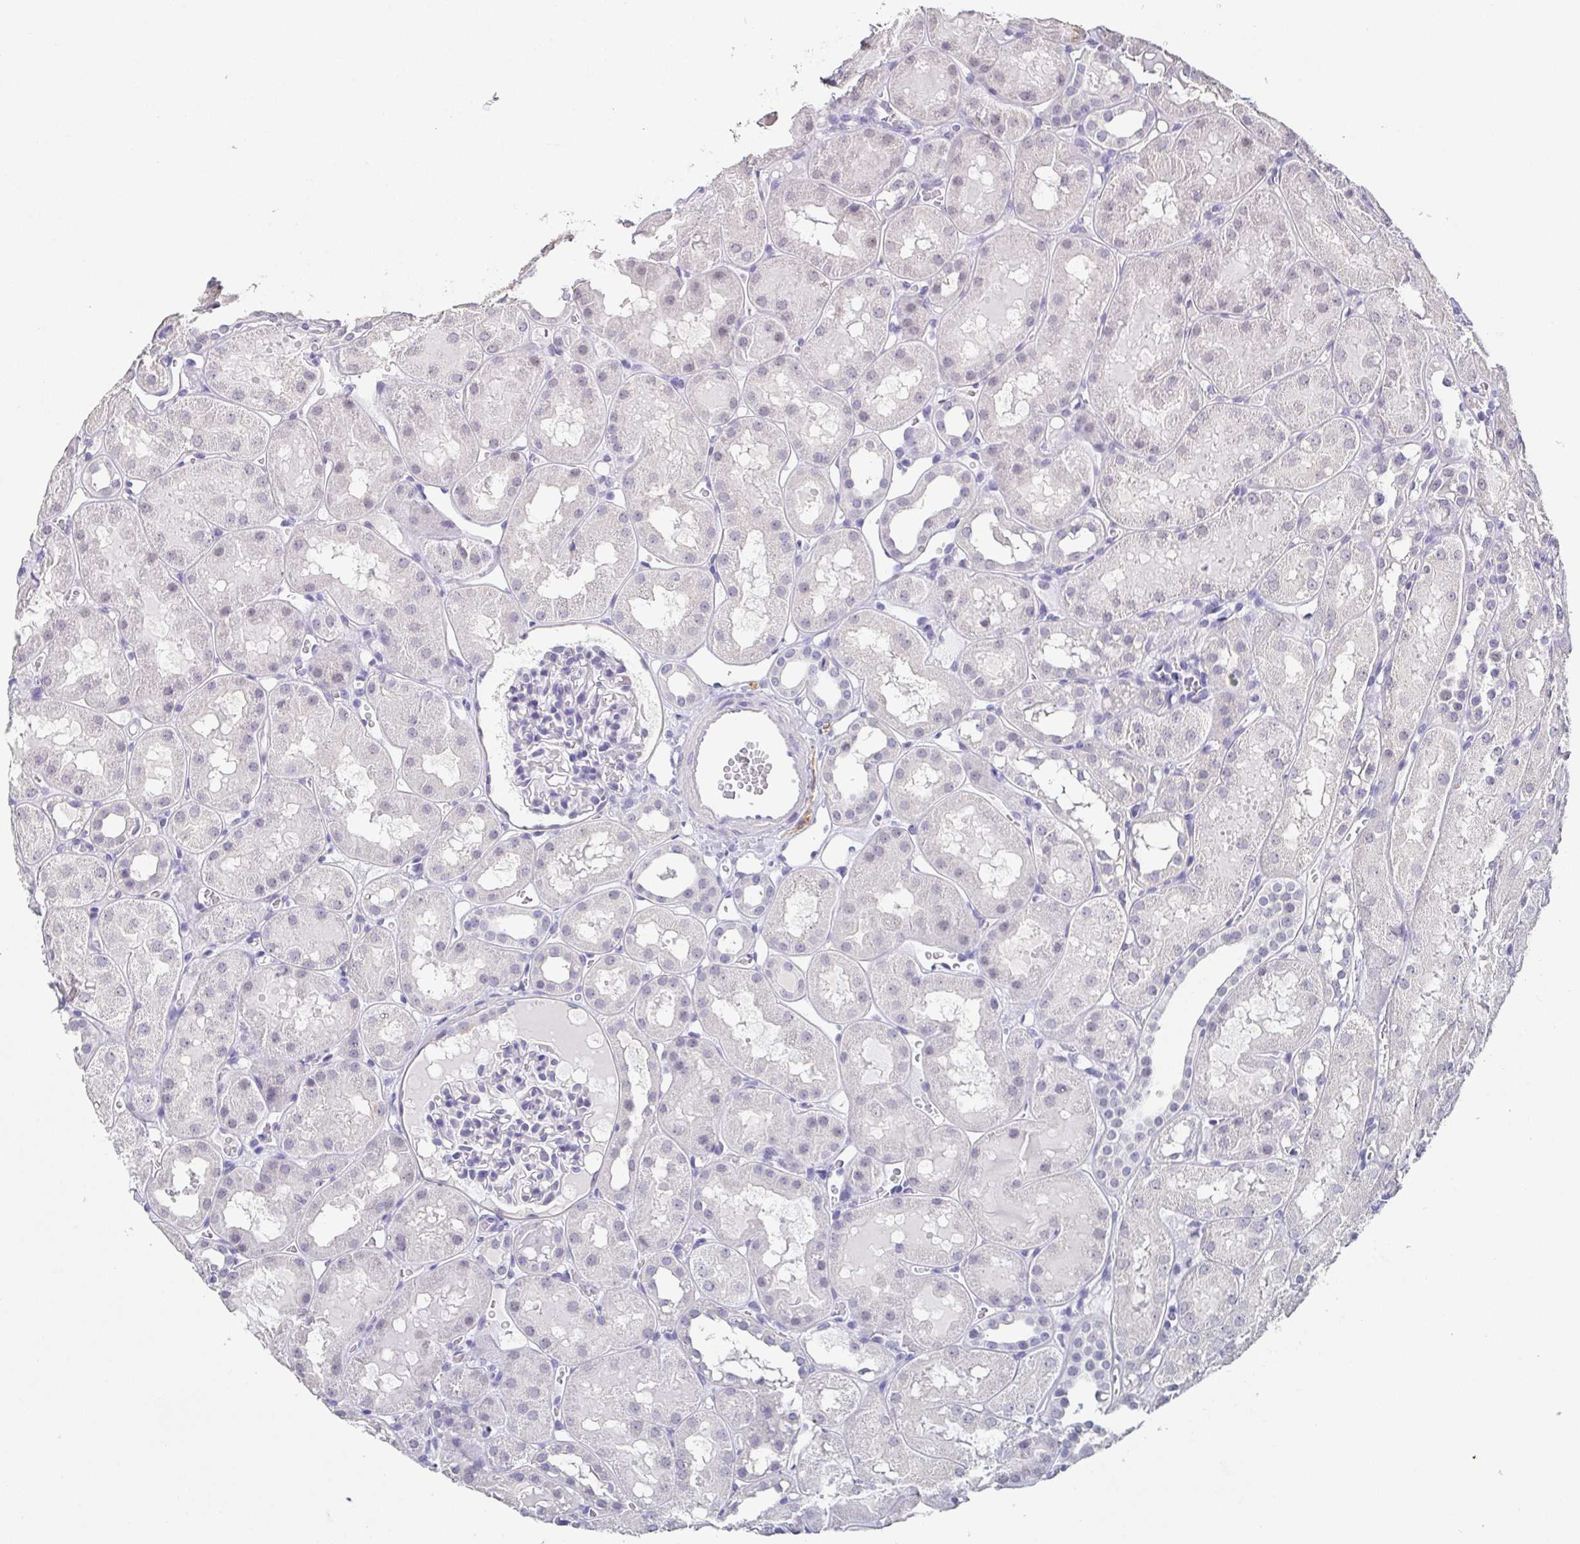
{"staining": {"intensity": "negative", "quantity": "none", "location": "none"}, "tissue": "kidney", "cell_type": "Cells in glomeruli", "image_type": "normal", "snomed": [{"axis": "morphology", "description": "Normal tissue, NOS"}, {"axis": "topography", "description": "Kidney"}, {"axis": "topography", "description": "Urinary bladder"}], "caption": "There is no significant positivity in cells in glomeruli of kidney.", "gene": "NEFH", "patient": {"sex": "male", "age": 16}}